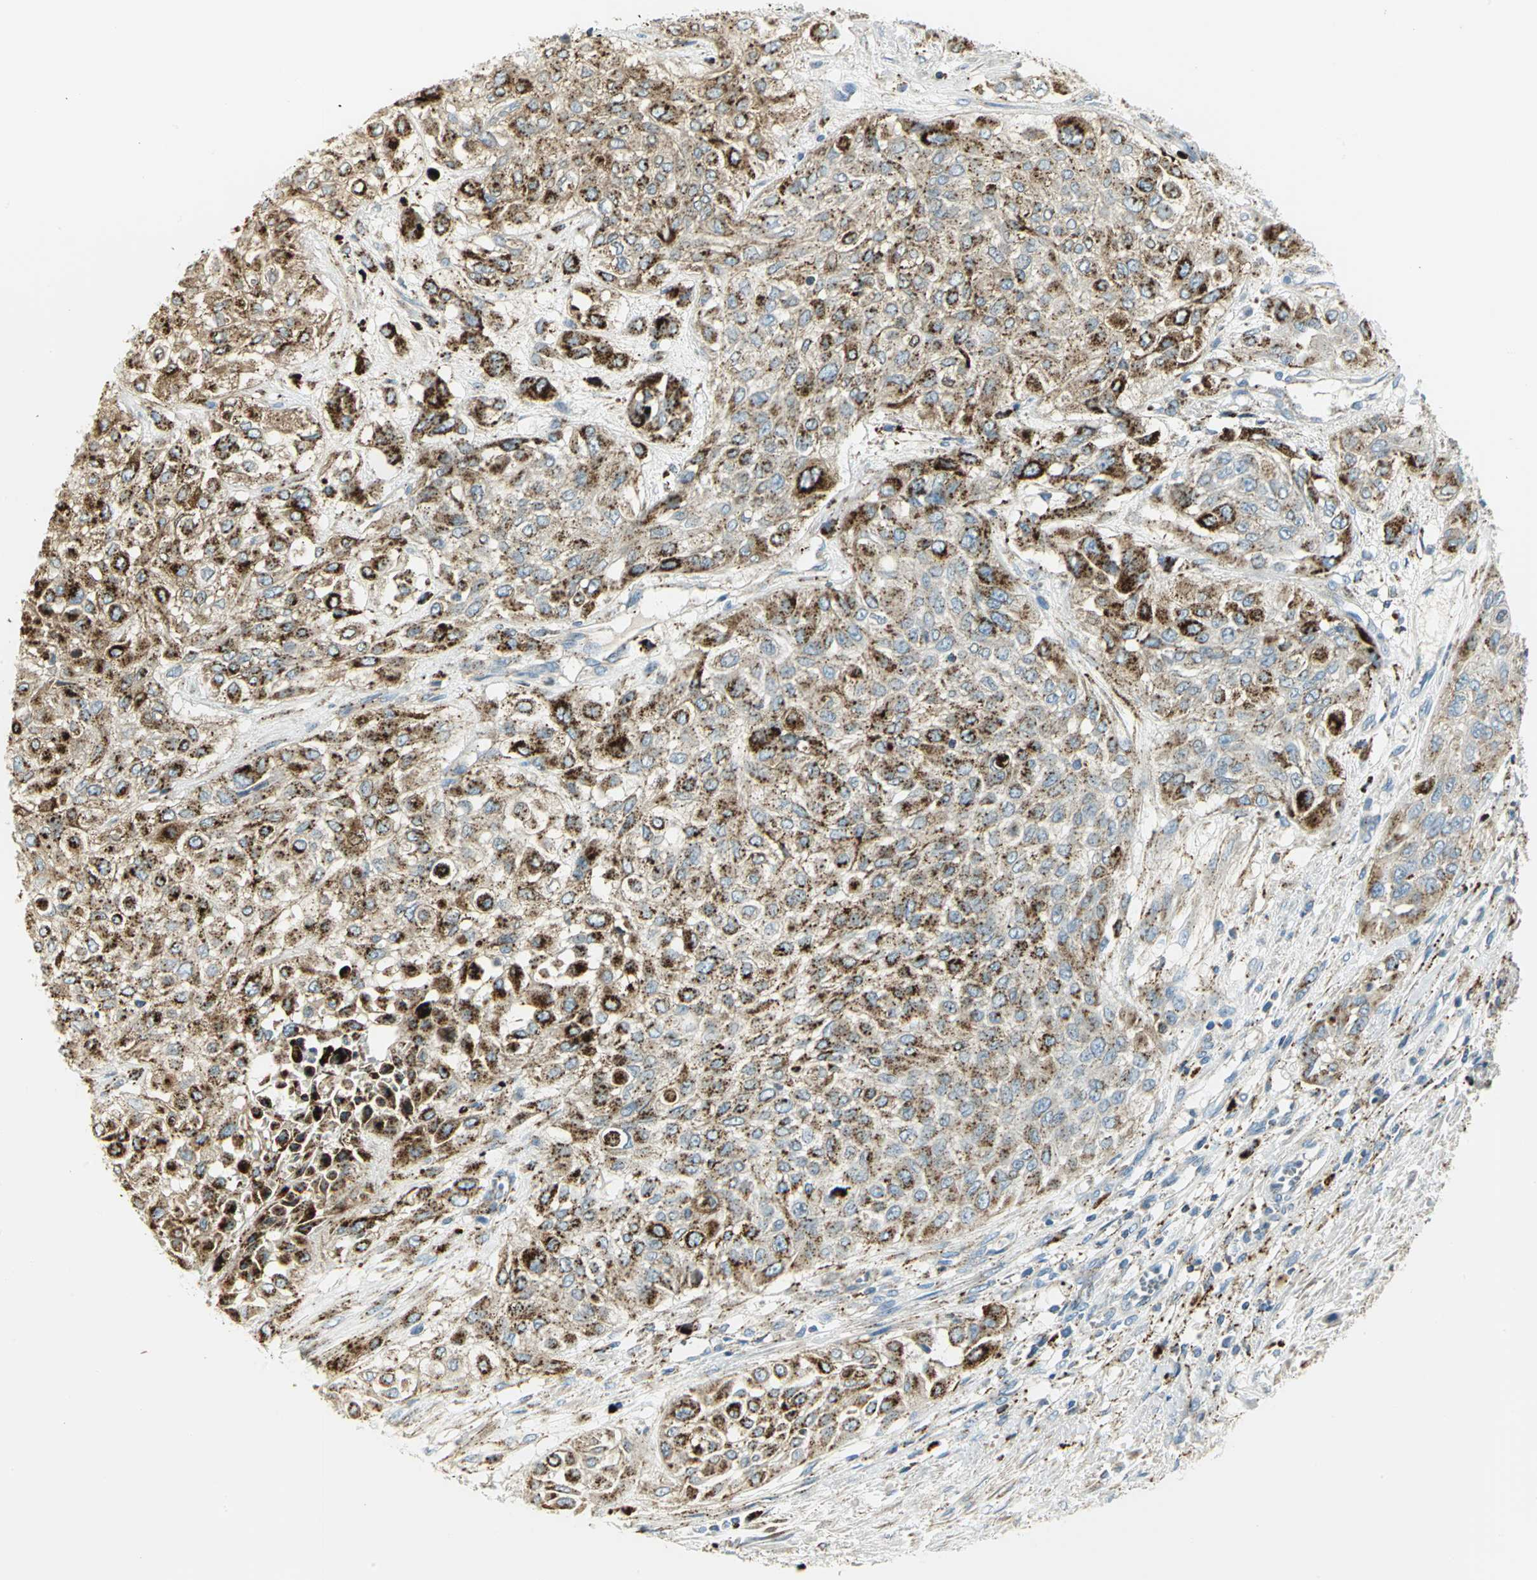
{"staining": {"intensity": "strong", "quantity": ">75%", "location": "cytoplasmic/membranous"}, "tissue": "urothelial cancer", "cell_type": "Tumor cells", "image_type": "cancer", "snomed": [{"axis": "morphology", "description": "Urothelial carcinoma, High grade"}, {"axis": "topography", "description": "Urinary bladder"}], "caption": "DAB immunohistochemical staining of human high-grade urothelial carcinoma reveals strong cytoplasmic/membranous protein staining in approximately >75% of tumor cells.", "gene": "ARSA", "patient": {"sex": "male", "age": 57}}